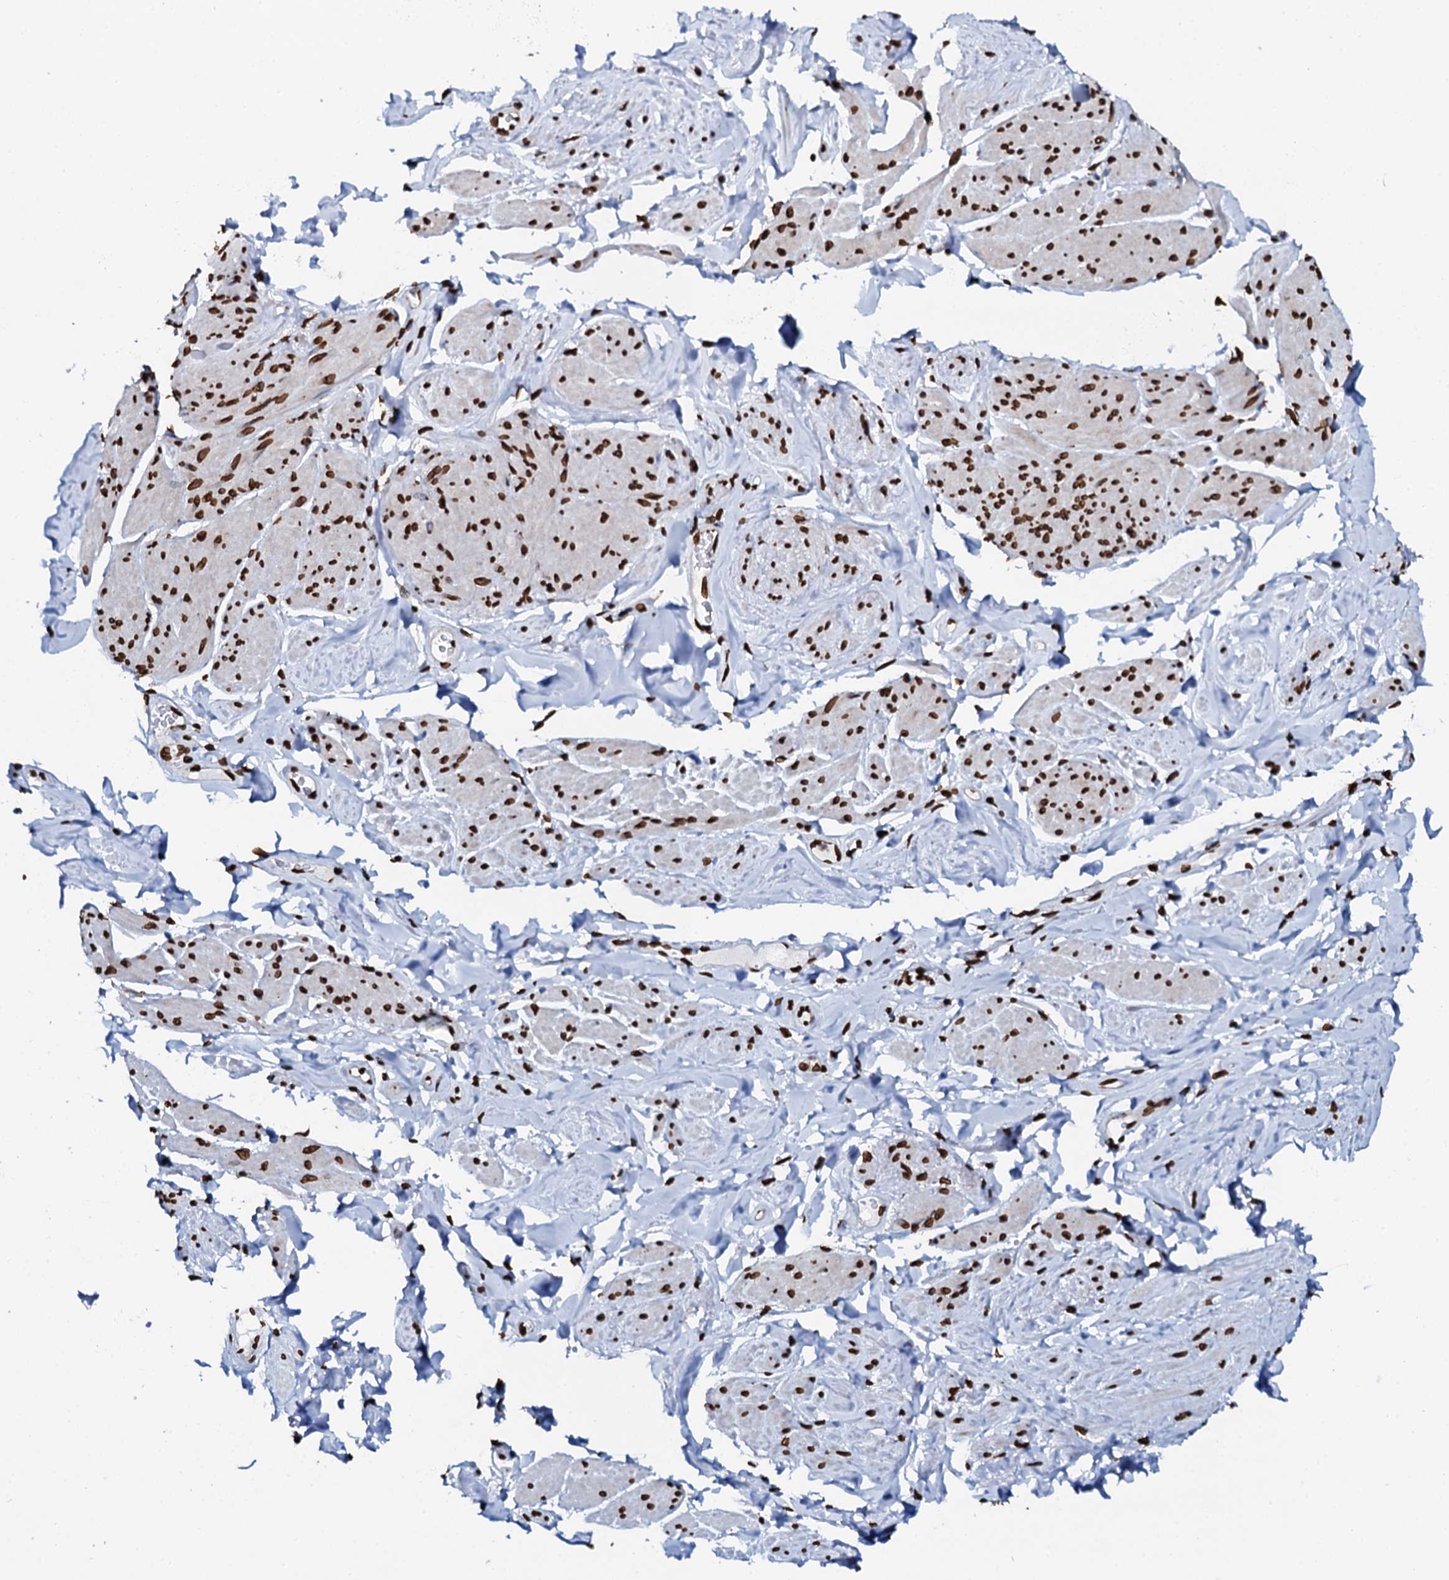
{"staining": {"intensity": "strong", "quantity": ">75%", "location": "nuclear"}, "tissue": "smooth muscle", "cell_type": "Smooth muscle cells", "image_type": "normal", "snomed": [{"axis": "morphology", "description": "Normal tissue, NOS"}, {"axis": "topography", "description": "Smooth muscle"}, {"axis": "topography", "description": "Peripheral nerve tissue"}], "caption": "Human smooth muscle stained with a brown dye exhibits strong nuclear positive positivity in about >75% of smooth muscle cells.", "gene": "KATNAL2", "patient": {"sex": "male", "age": 69}}